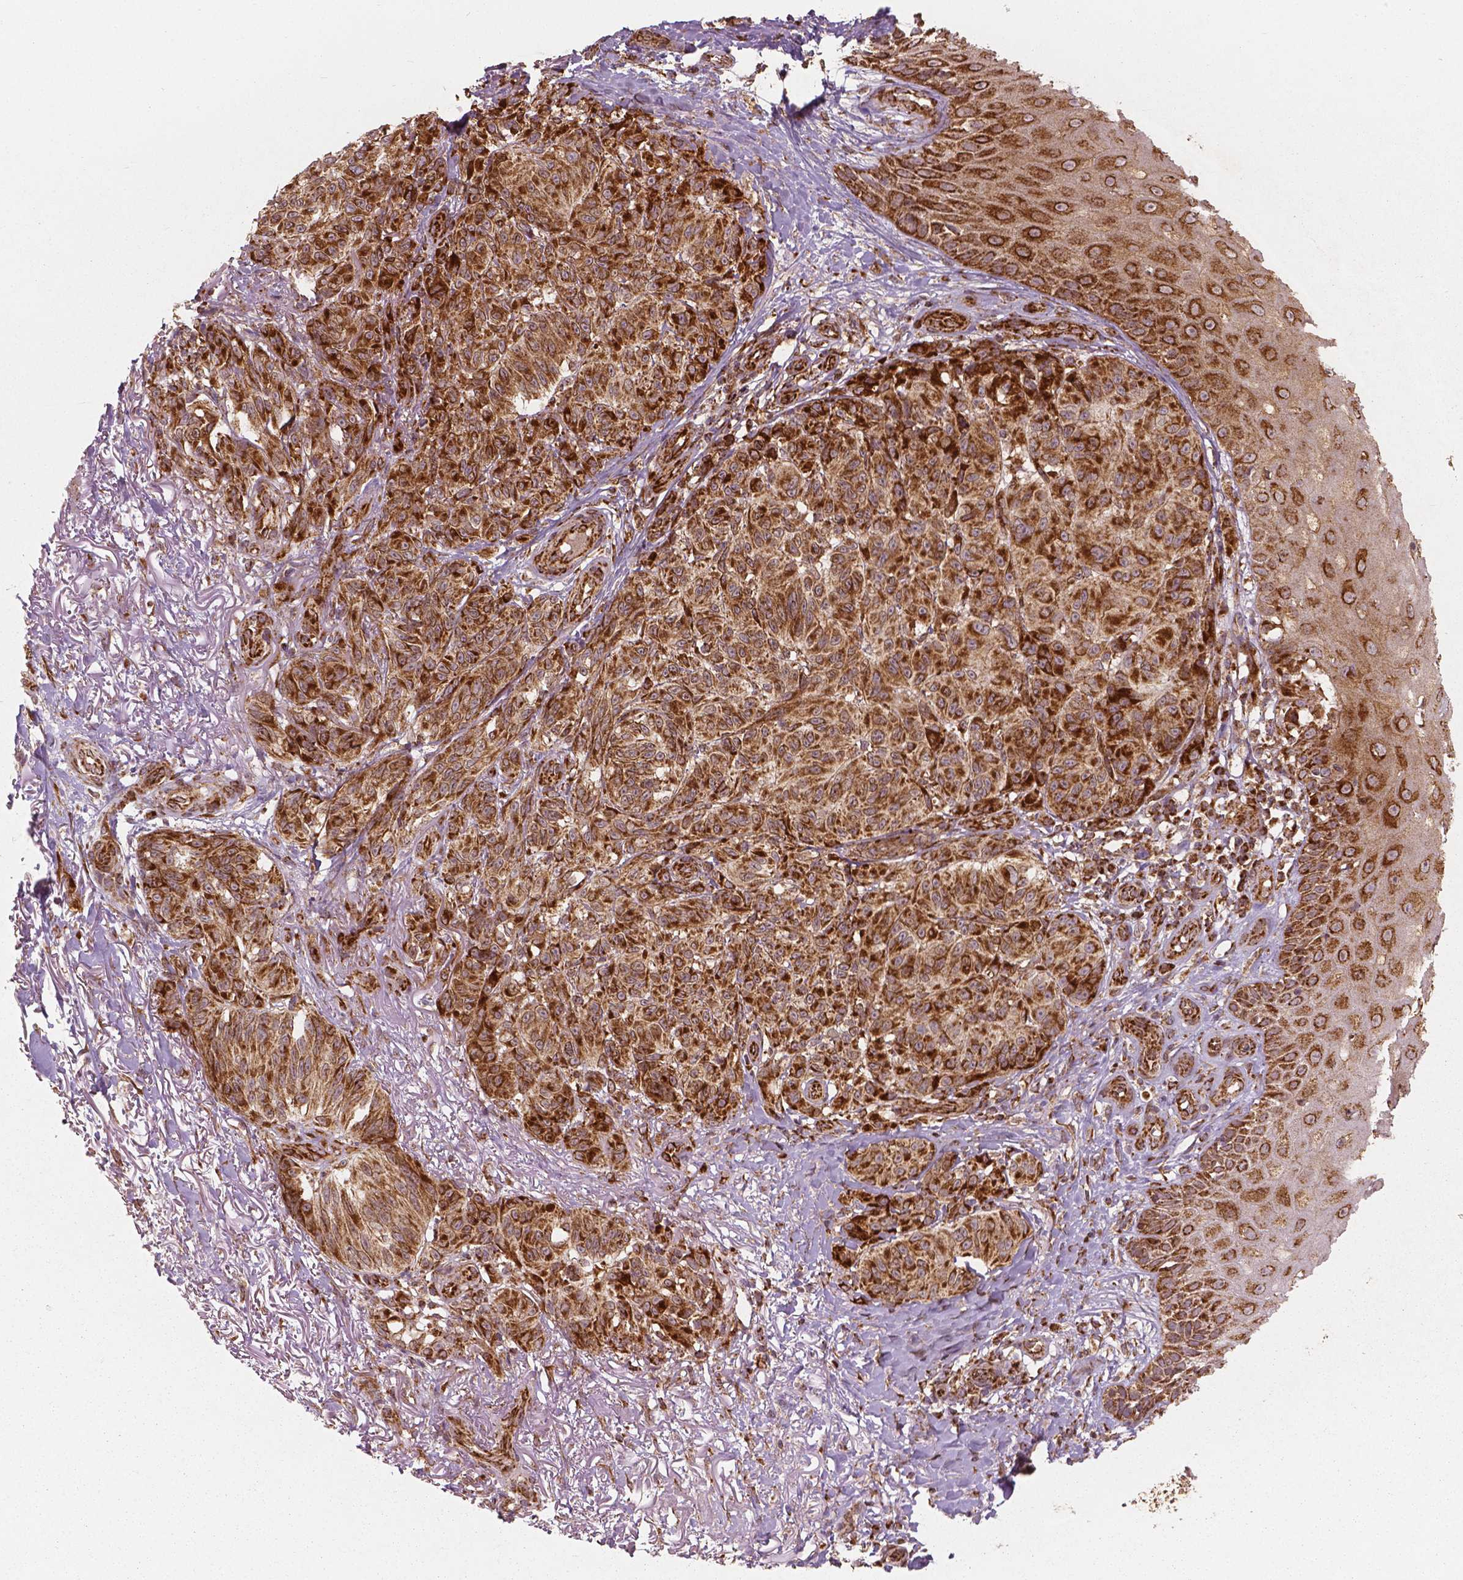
{"staining": {"intensity": "strong", "quantity": ">75%", "location": "cytoplasmic/membranous"}, "tissue": "melanoma", "cell_type": "Tumor cells", "image_type": "cancer", "snomed": [{"axis": "morphology", "description": "Malignant melanoma, NOS"}, {"axis": "topography", "description": "Skin"}], "caption": "Malignant melanoma stained with IHC exhibits strong cytoplasmic/membranous positivity in about >75% of tumor cells.", "gene": "PGAM5", "patient": {"sex": "female", "age": 85}}